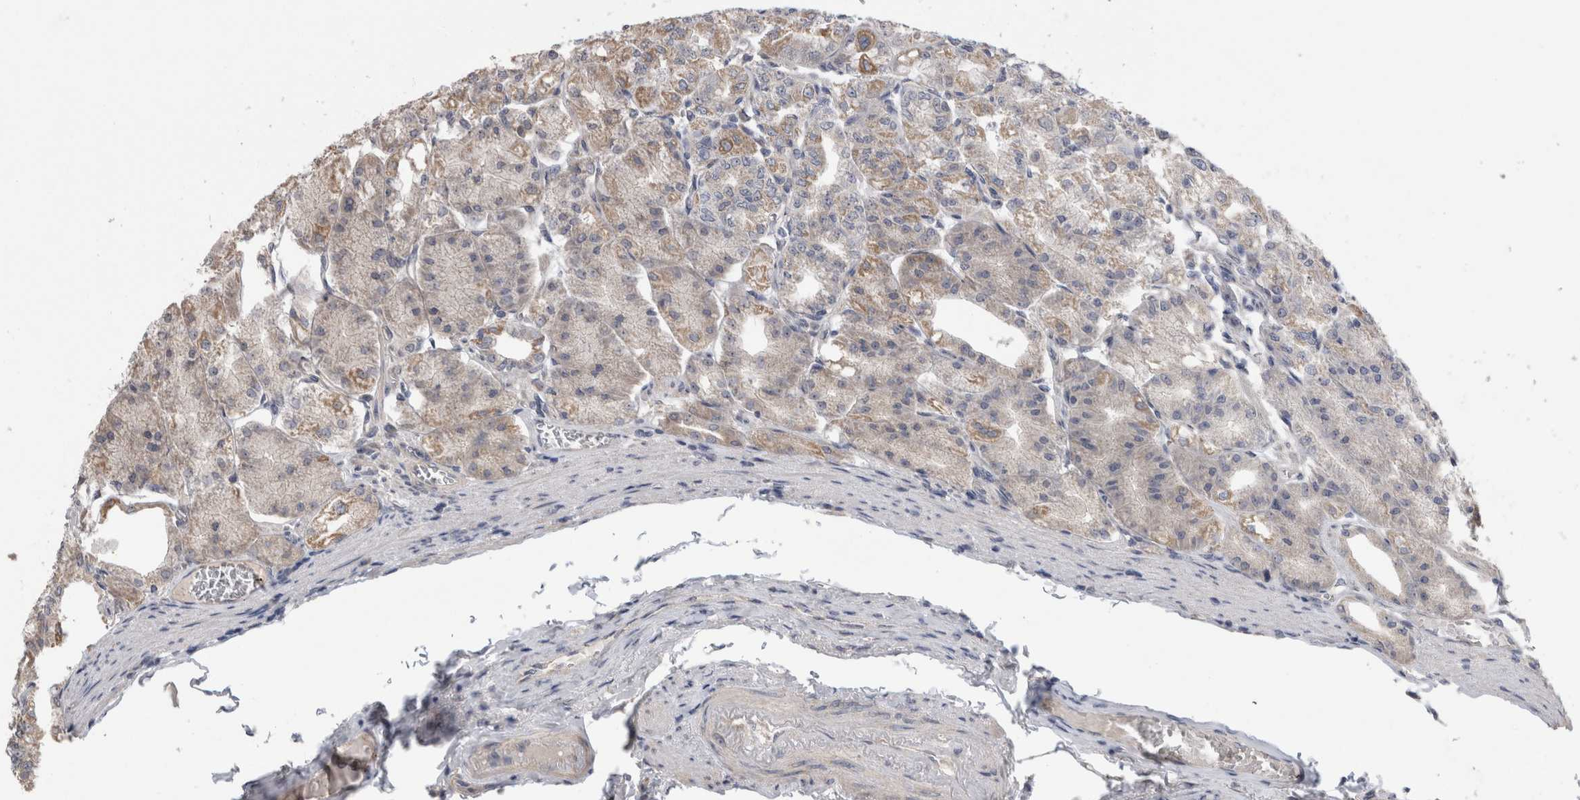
{"staining": {"intensity": "moderate", "quantity": "25%-75%", "location": "cytoplasmic/membranous"}, "tissue": "stomach", "cell_type": "Glandular cells", "image_type": "normal", "snomed": [{"axis": "morphology", "description": "Normal tissue, NOS"}, {"axis": "topography", "description": "Stomach, lower"}], "caption": "A photomicrograph of stomach stained for a protein shows moderate cytoplasmic/membranous brown staining in glandular cells. (DAB IHC, brown staining for protein, blue staining for nuclei).", "gene": "ARHGAP29", "patient": {"sex": "male", "age": 71}}